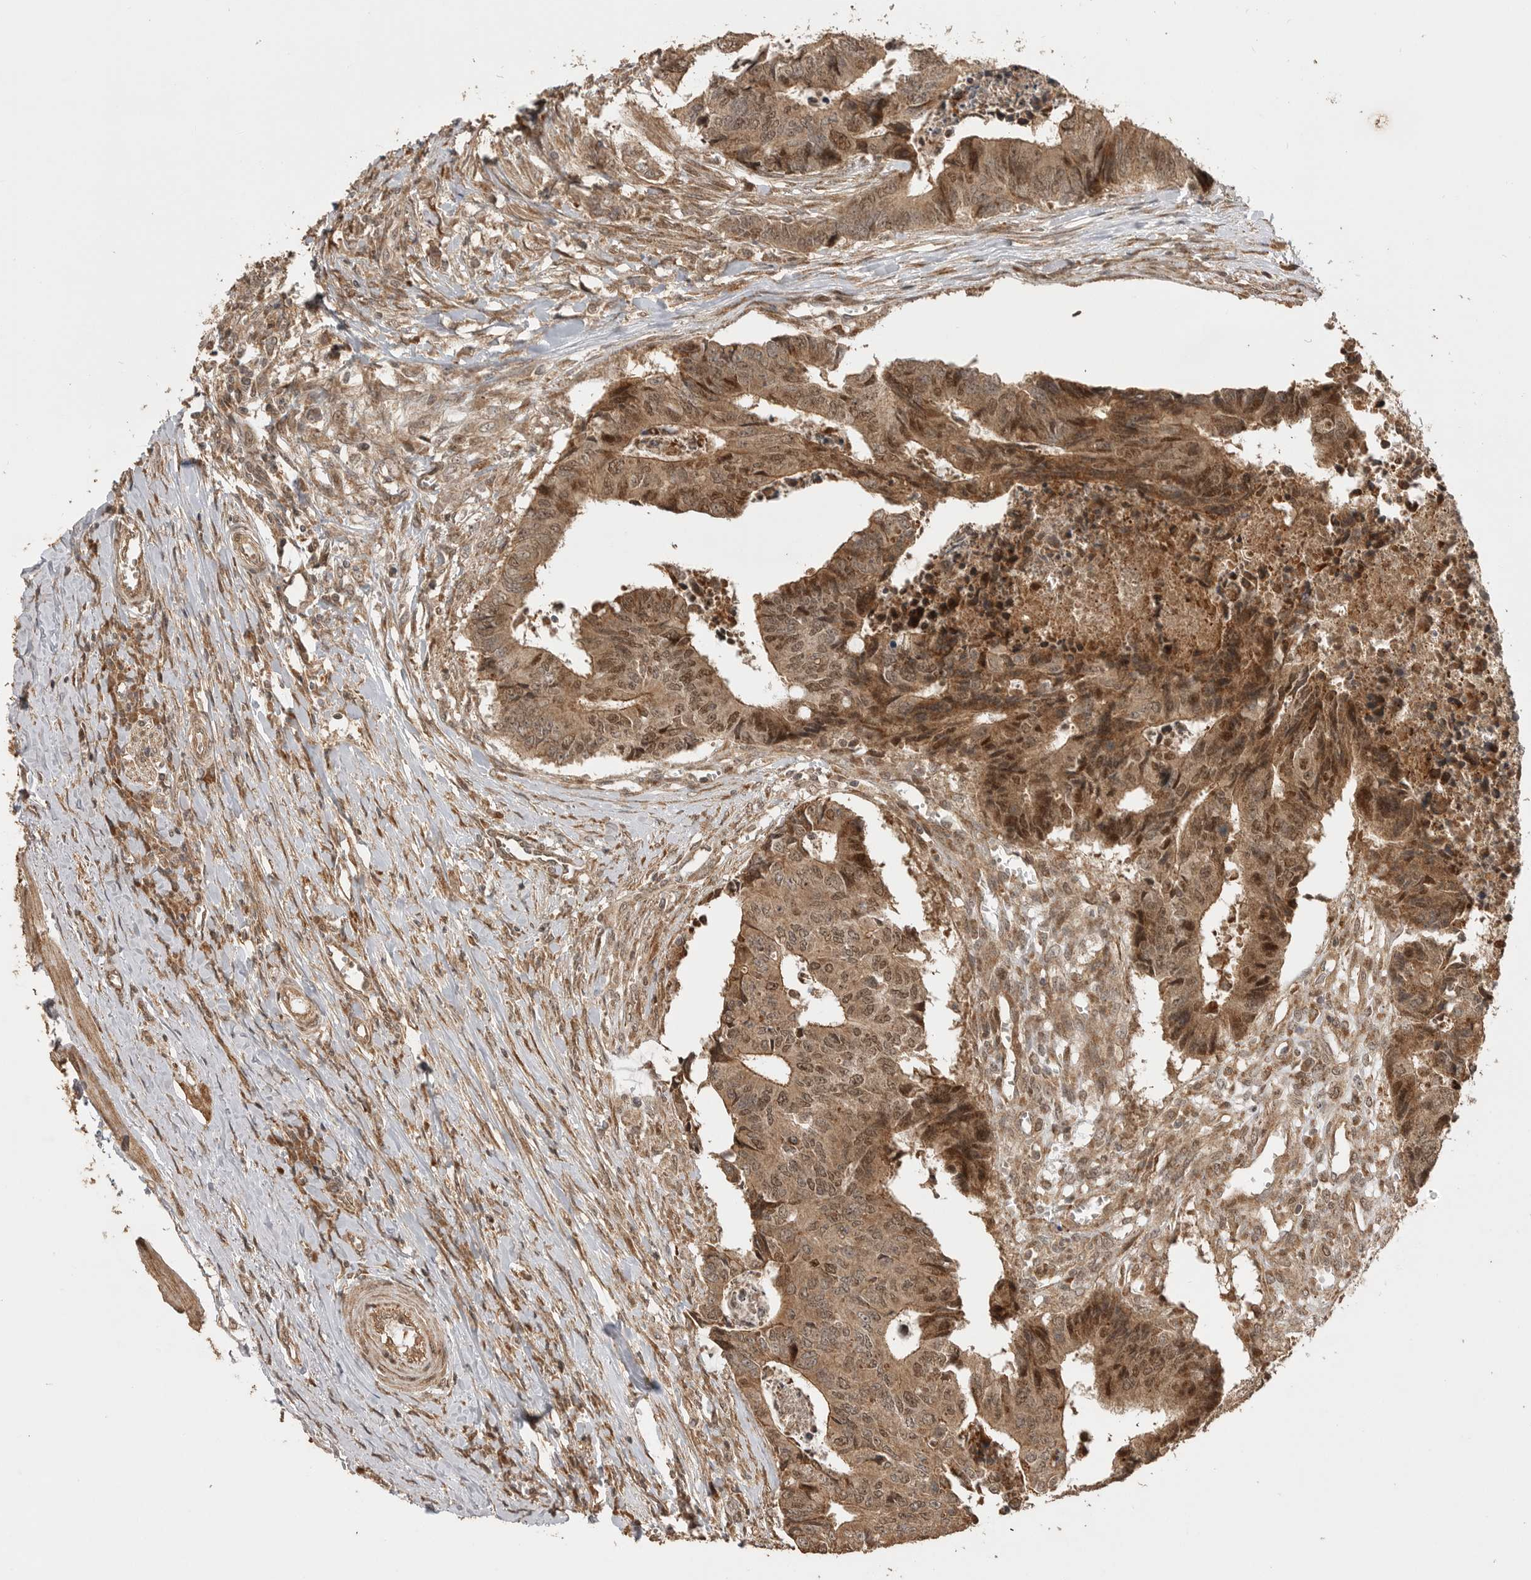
{"staining": {"intensity": "moderate", "quantity": ">75%", "location": "cytoplasmic/membranous,nuclear"}, "tissue": "colorectal cancer", "cell_type": "Tumor cells", "image_type": "cancer", "snomed": [{"axis": "morphology", "description": "Adenocarcinoma, NOS"}, {"axis": "topography", "description": "Rectum"}], "caption": "Human colorectal adenocarcinoma stained with a brown dye displays moderate cytoplasmic/membranous and nuclear positive positivity in about >75% of tumor cells.", "gene": "BOC", "patient": {"sex": "male", "age": 84}}